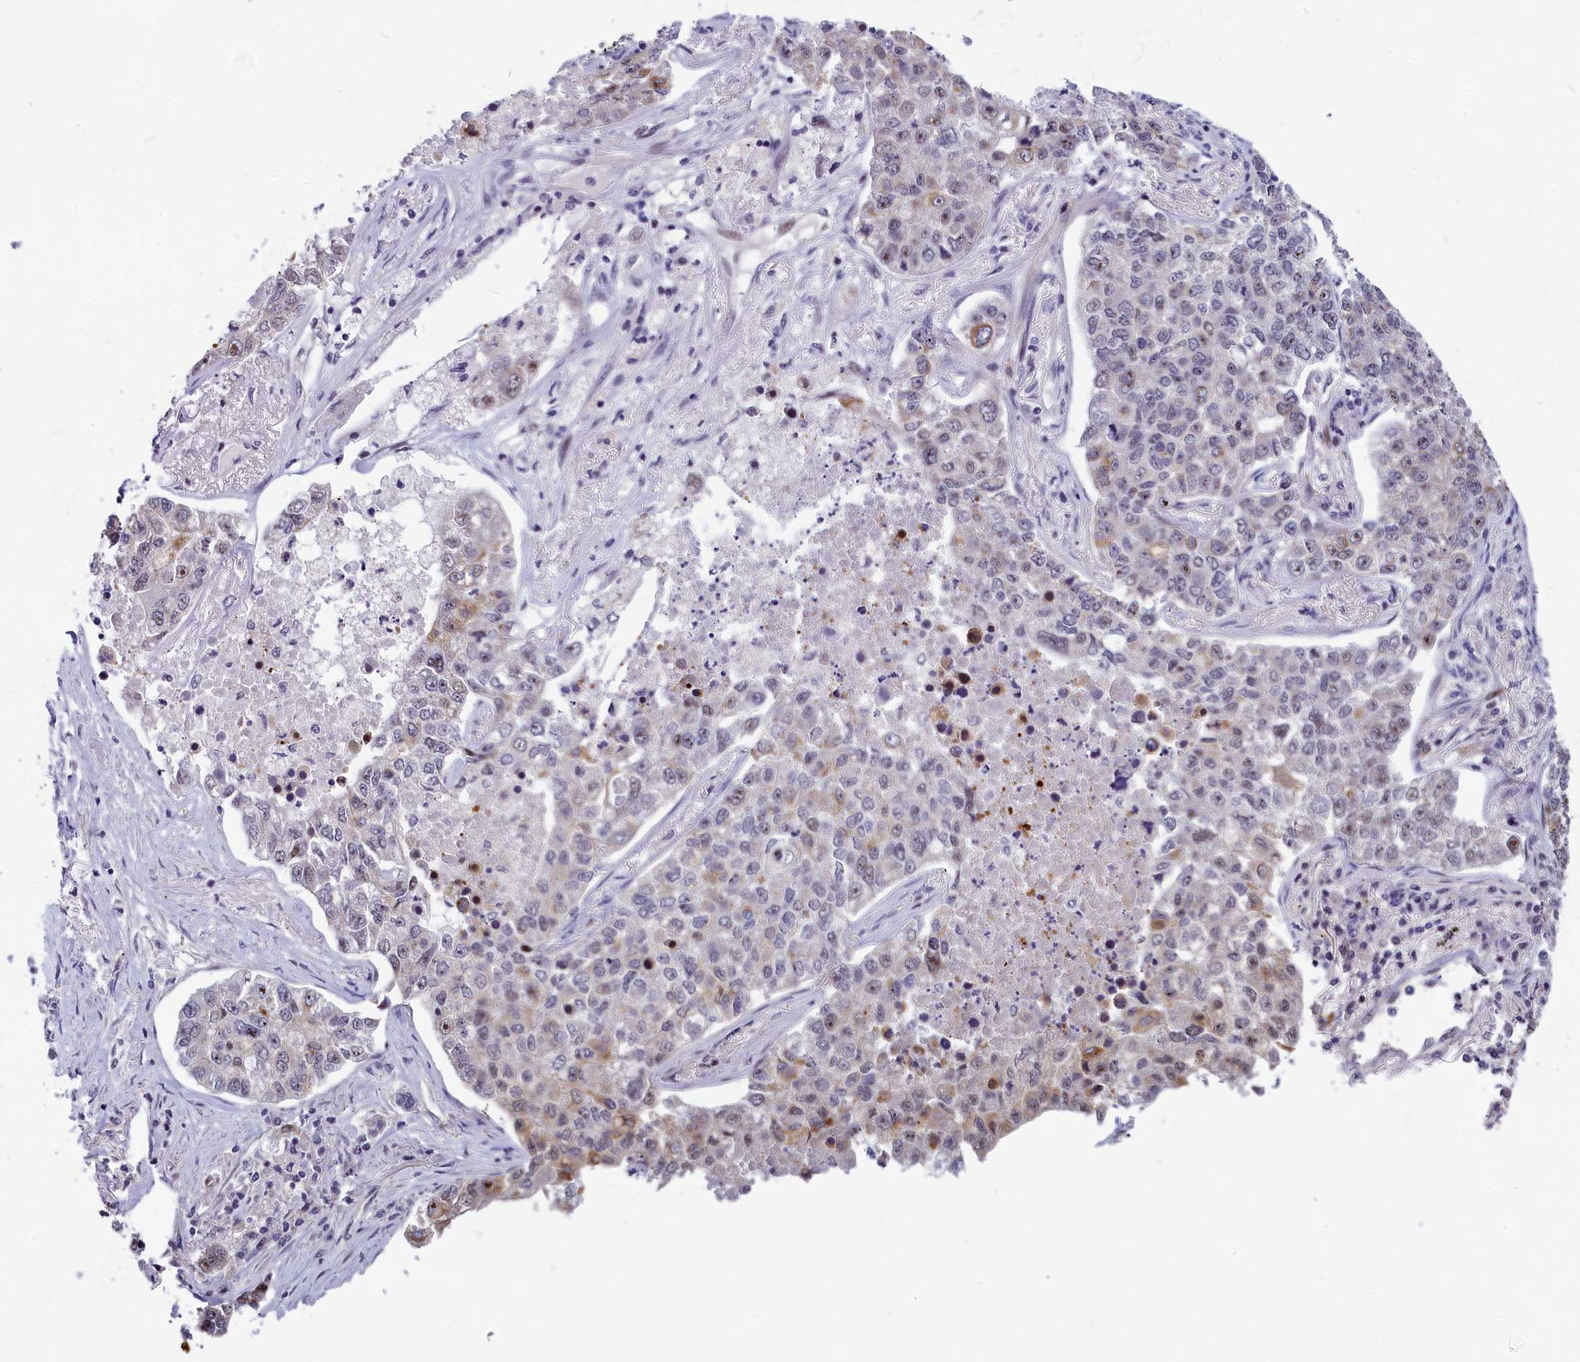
{"staining": {"intensity": "moderate", "quantity": "<25%", "location": "cytoplasmic/membranous"}, "tissue": "lung cancer", "cell_type": "Tumor cells", "image_type": "cancer", "snomed": [{"axis": "morphology", "description": "Adenocarcinoma, NOS"}, {"axis": "topography", "description": "Lung"}], "caption": "DAB (3,3'-diaminobenzidine) immunohistochemical staining of lung adenocarcinoma exhibits moderate cytoplasmic/membranous protein positivity in approximately <25% of tumor cells.", "gene": "ANKRD34B", "patient": {"sex": "male", "age": 49}}